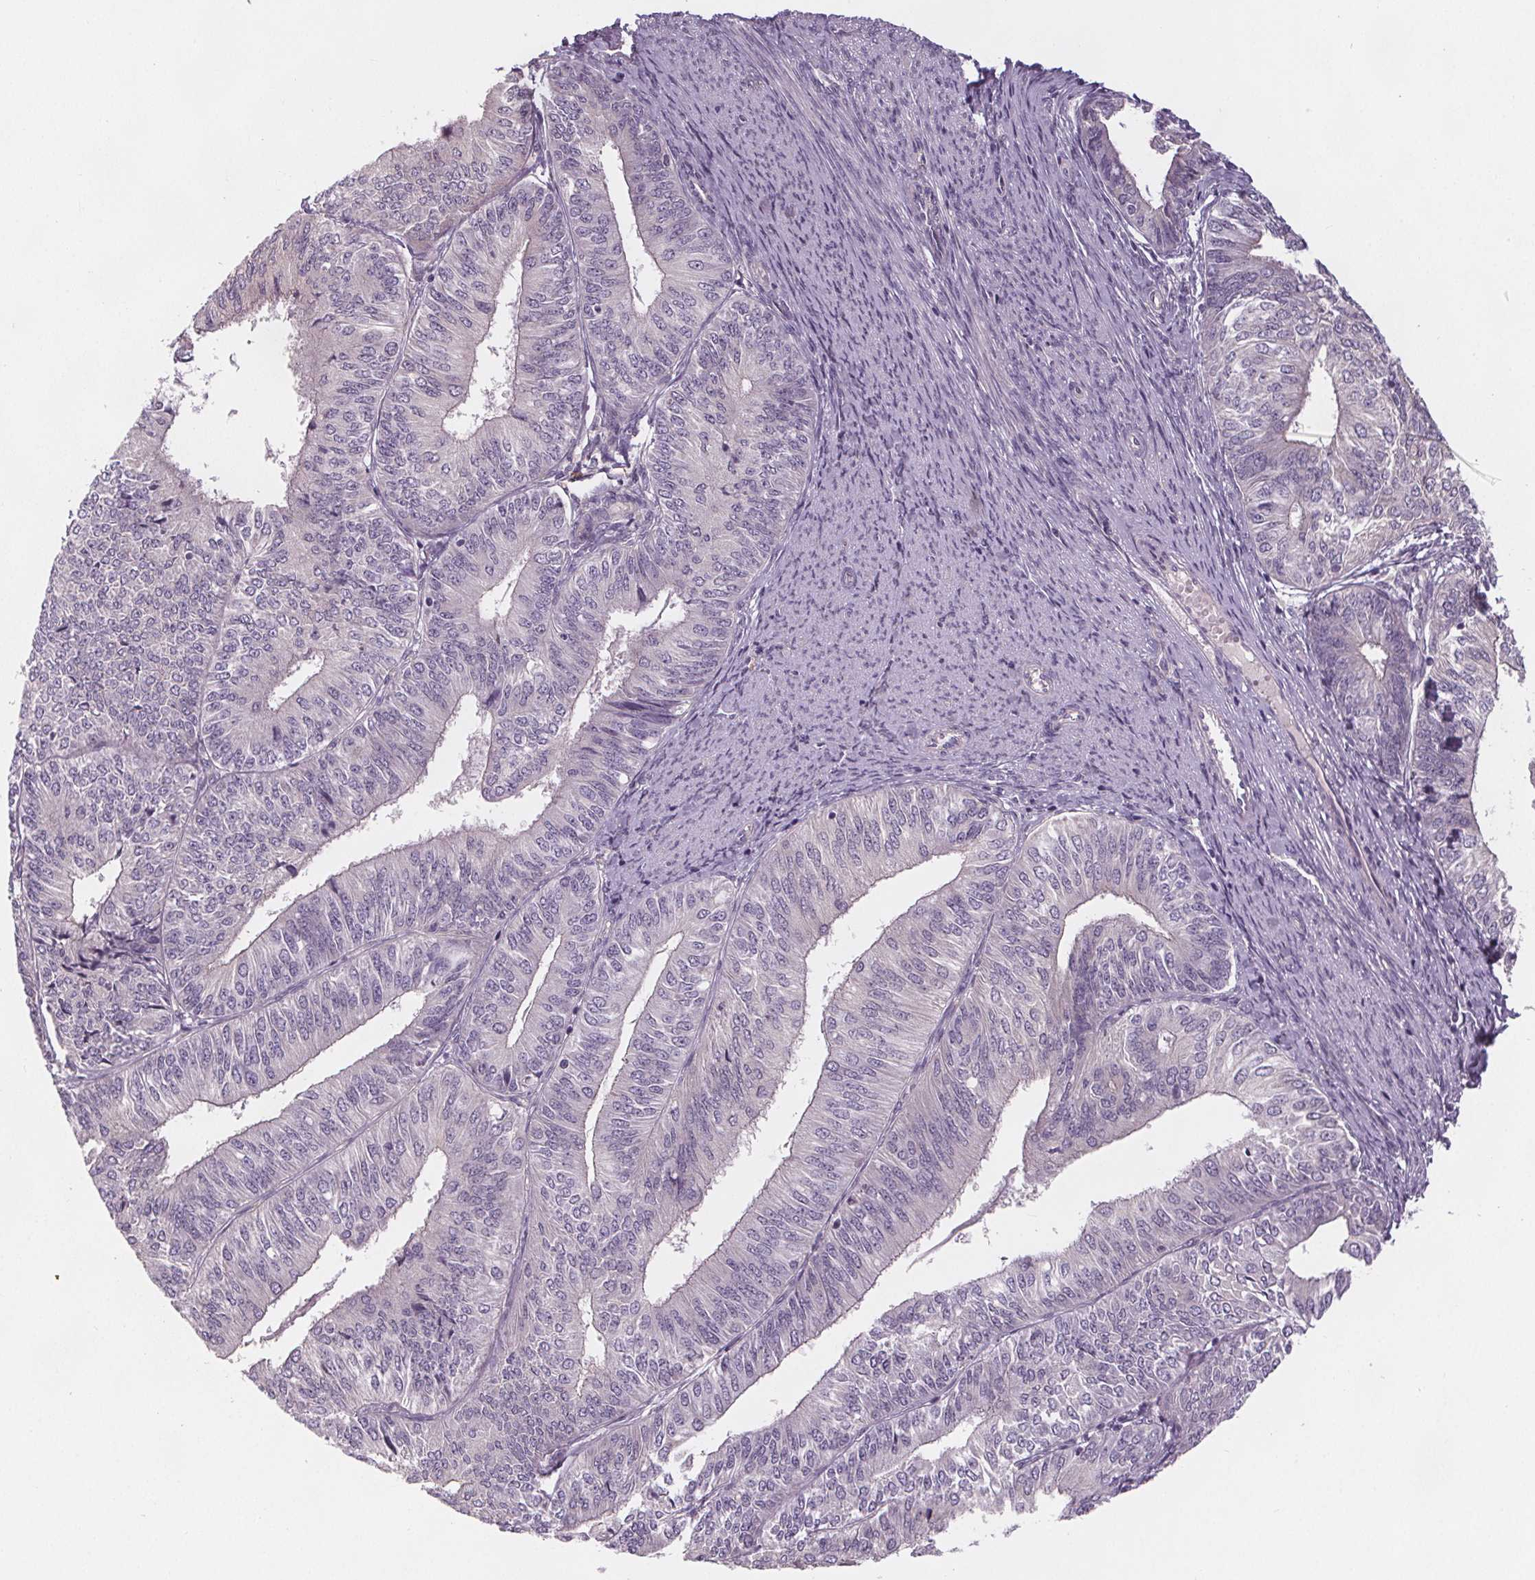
{"staining": {"intensity": "negative", "quantity": "none", "location": "none"}, "tissue": "endometrial cancer", "cell_type": "Tumor cells", "image_type": "cancer", "snomed": [{"axis": "morphology", "description": "Adenocarcinoma, NOS"}, {"axis": "topography", "description": "Endometrium"}], "caption": "An immunohistochemistry (IHC) photomicrograph of adenocarcinoma (endometrial) is shown. There is no staining in tumor cells of adenocarcinoma (endometrial). (DAB immunohistochemistry visualized using brightfield microscopy, high magnification).", "gene": "VNN1", "patient": {"sex": "female", "age": 58}}